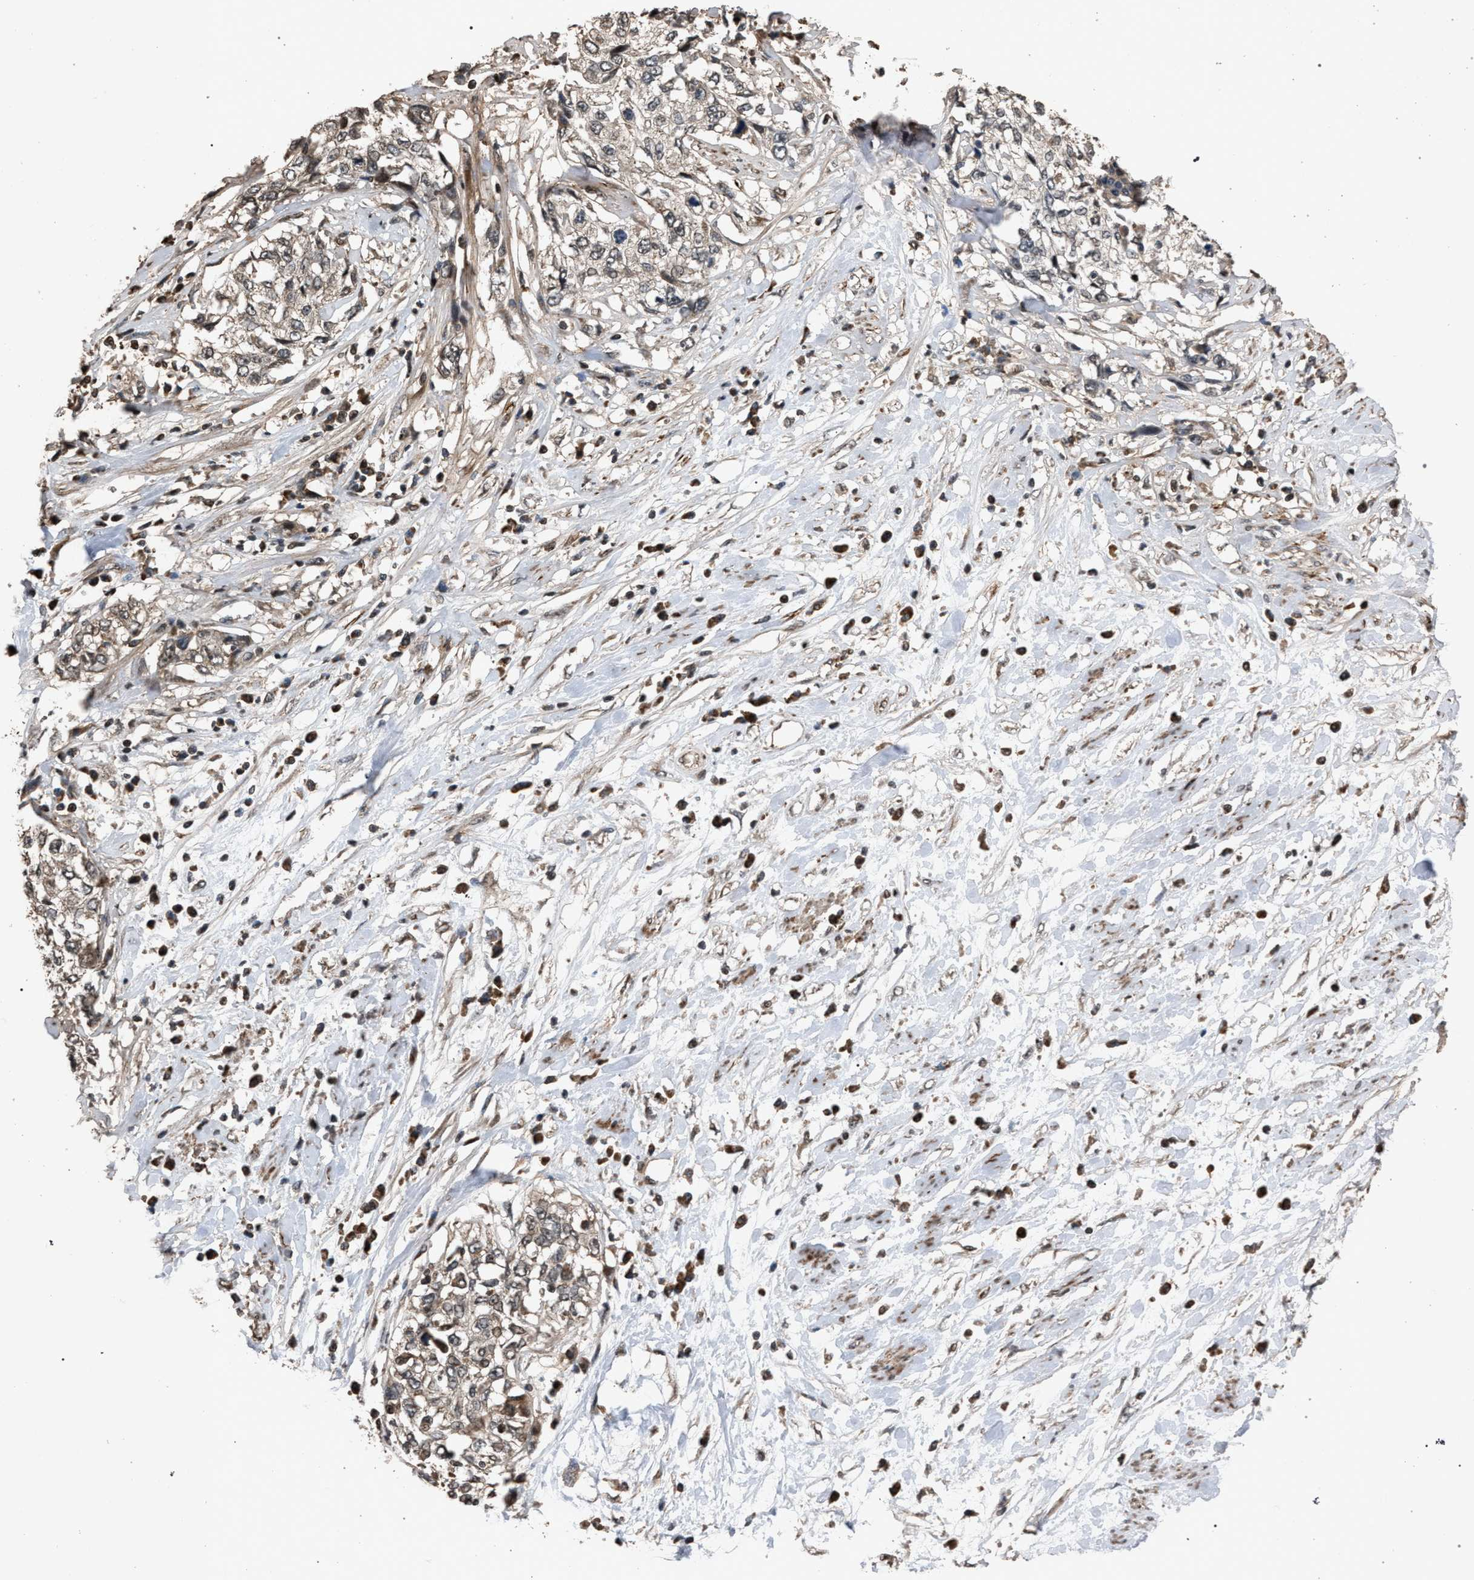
{"staining": {"intensity": "weak", "quantity": ">75%", "location": "cytoplasmic/membranous"}, "tissue": "cervical cancer", "cell_type": "Tumor cells", "image_type": "cancer", "snomed": [{"axis": "morphology", "description": "Squamous cell carcinoma, NOS"}, {"axis": "topography", "description": "Cervix"}], "caption": "Cervical cancer (squamous cell carcinoma) stained with a protein marker exhibits weak staining in tumor cells.", "gene": "NAA35", "patient": {"sex": "female", "age": 57}}